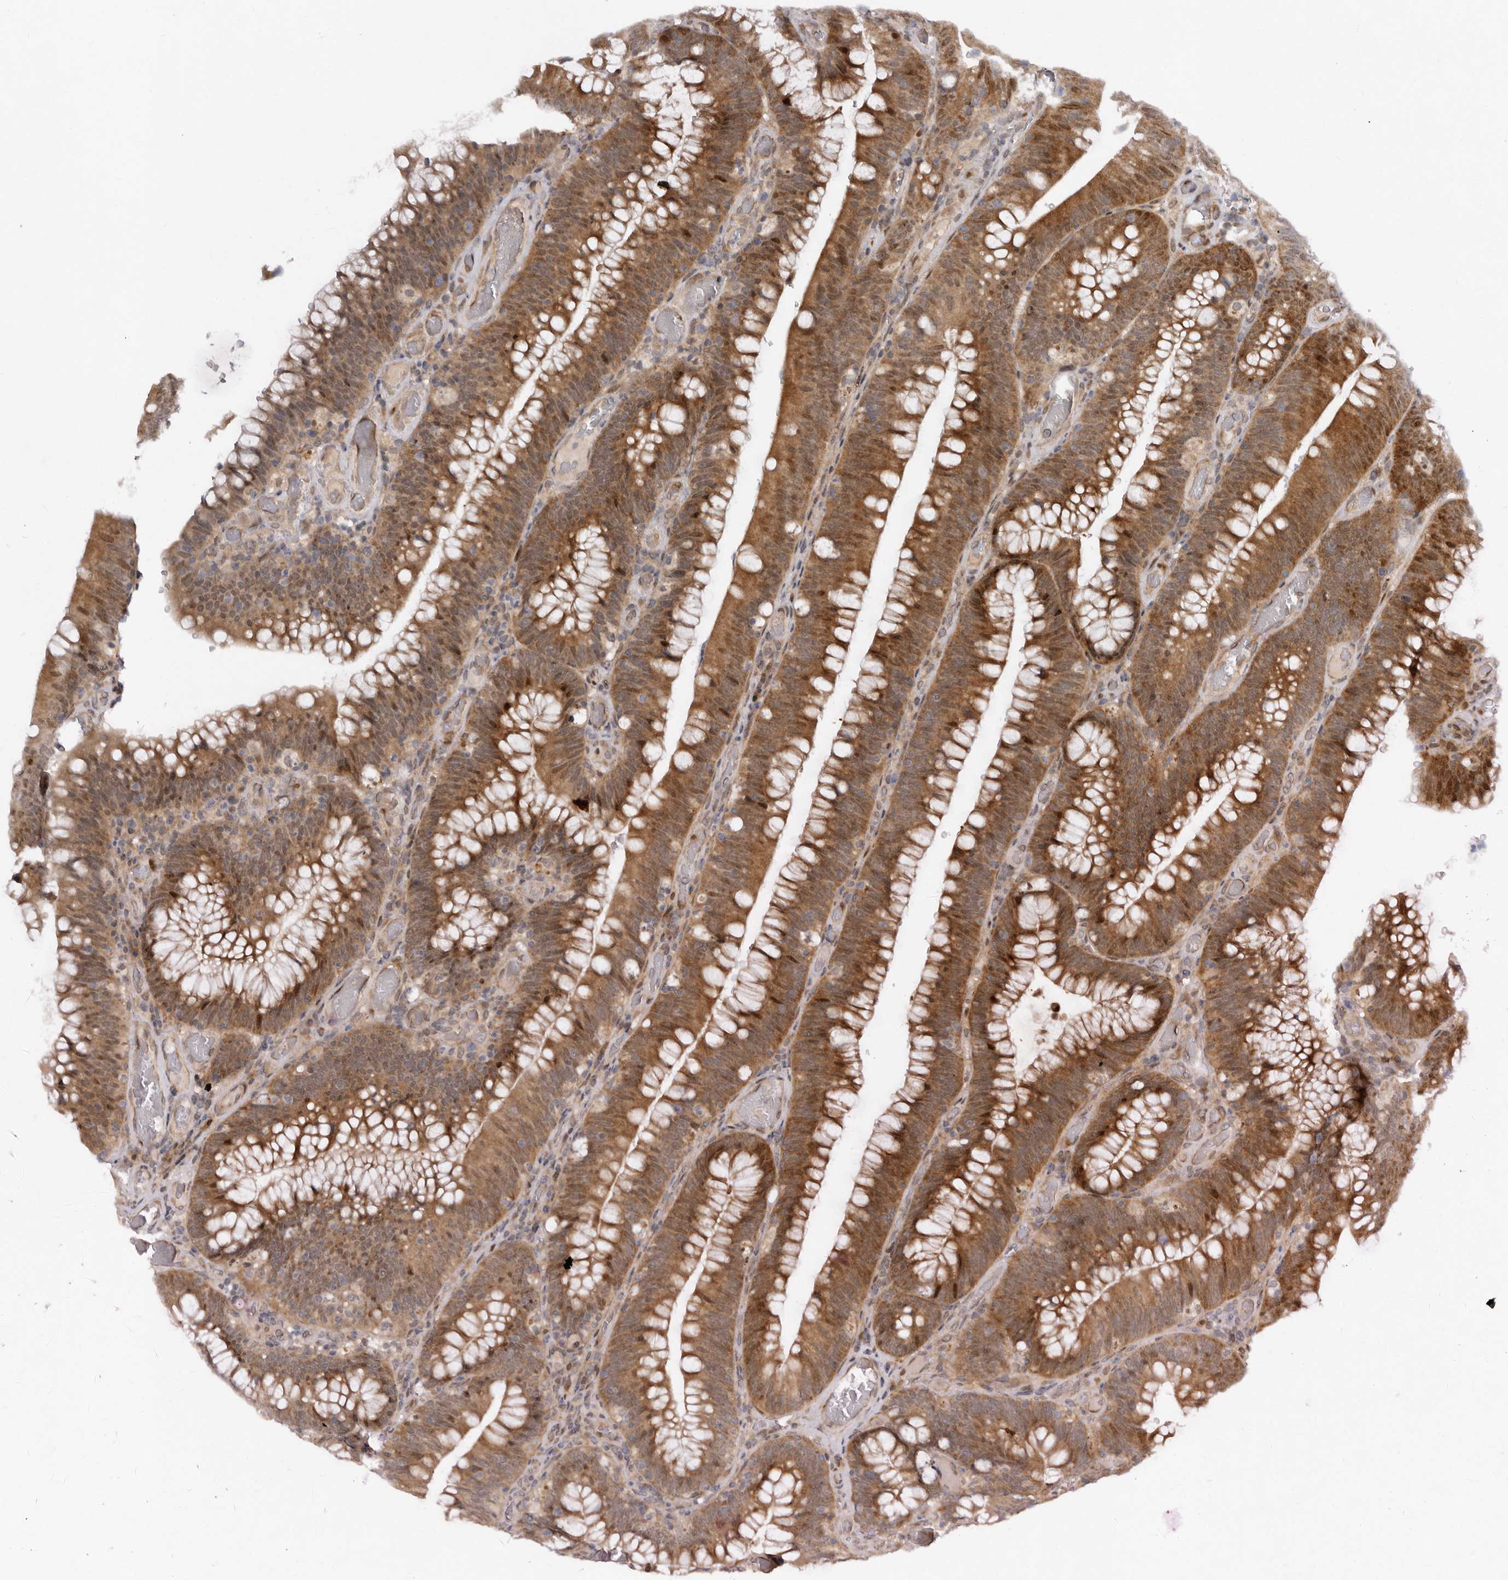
{"staining": {"intensity": "moderate", "quantity": ">75%", "location": "cytoplasmic/membranous,nuclear"}, "tissue": "colorectal cancer", "cell_type": "Tumor cells", "image_type": "cancer", "snomed": [{"axis": "morphology", "description": "Normal tissue, NOS"}, {"axis": "topography", "description": "Colon"}], "caption": "Tumor cells show medium levels of moderate cytoplasmic/membranous and nuclear expression in about >75% of cells in human colorectal cancer.", "gene": "ABL1", "patient": {"sex": "female", "age": 82}}